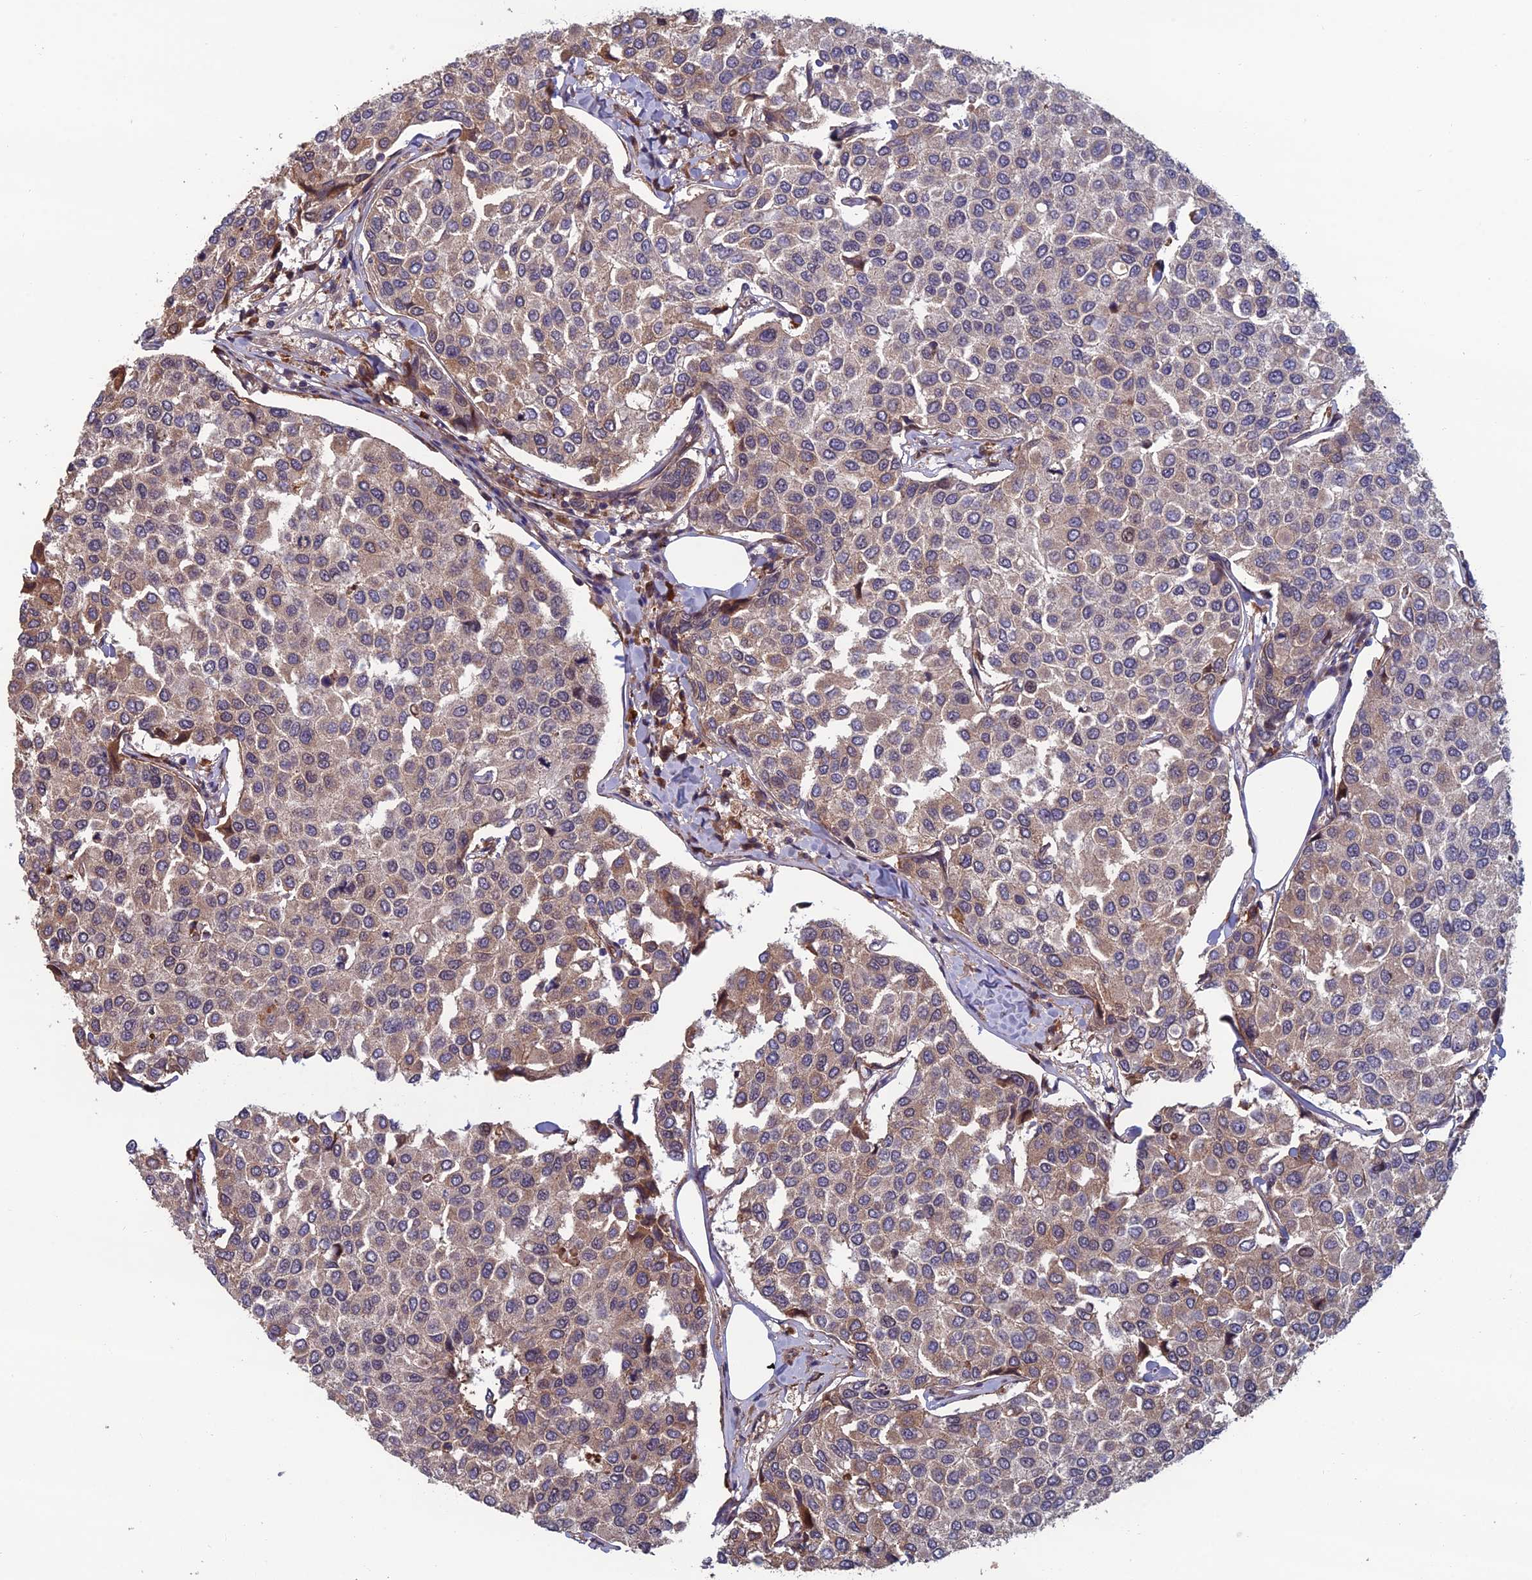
{"staining": {"intensity": "weak", "quantity": ">75%", "location": "cytoplasmic/membranous"}, "tissue": "breast cancer", "cell_type": "Tumor cells", "image_type": "cancer", "snomed": [{"axis": "morphology", "description": "Duct carcinoma"}, {"axis": "topography", "description": "Breast"}], "caption": "DAB (3,3'-diaminobenzidine) immunohistochemical staining of human infiltrating ductal carcinoma (breast) displays weak cytoplasmic/membranous protein staining in about >75% of tumor cells. Nuclei are stained in blue.", "gene": "CCDC183", "patient": {"sex": "female", "age": 55}}